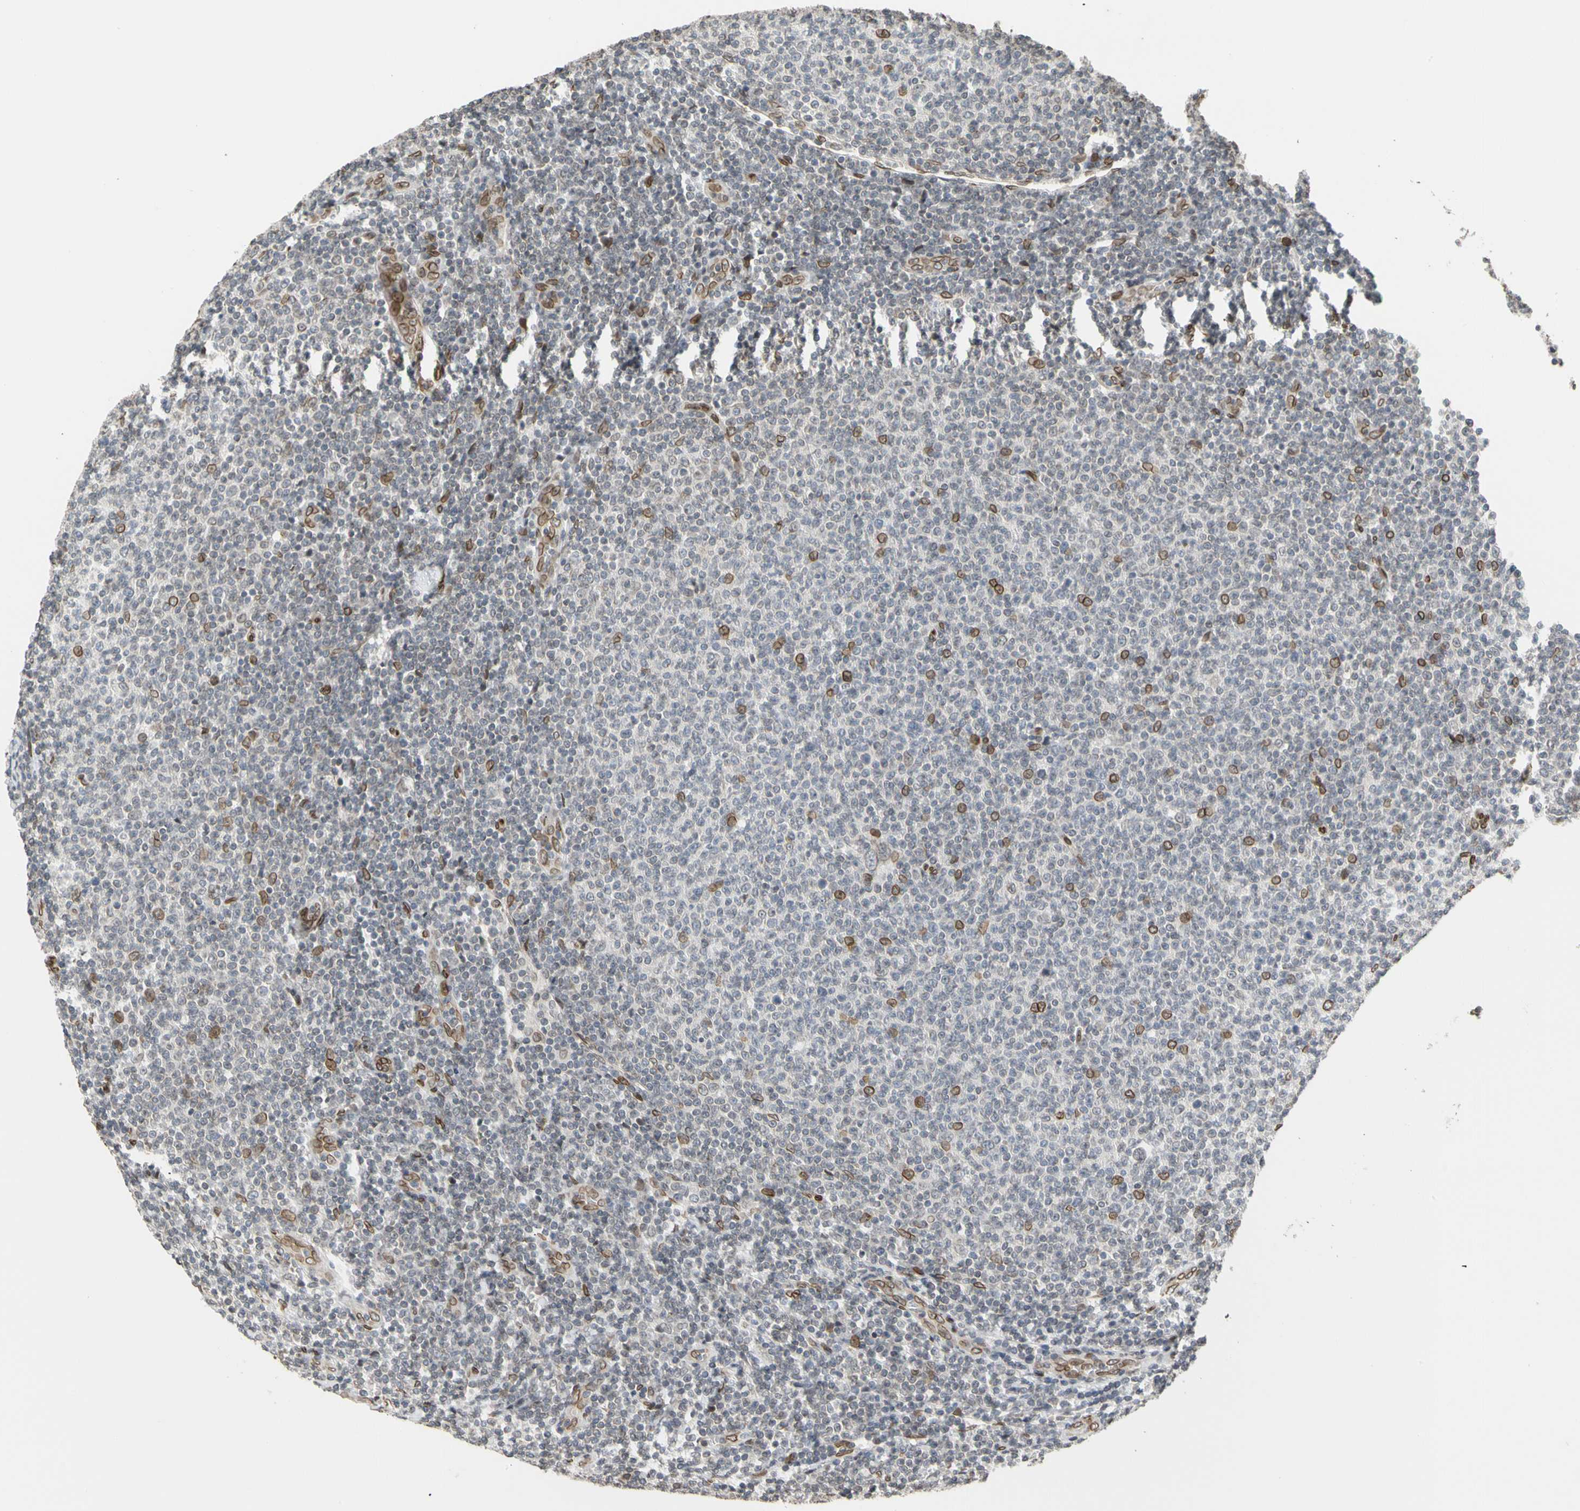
{"staining": {"intensity": "negative", "quantity": "none", "location": "none"}, "tissue": "lymphoma", "cell_type": "Tumor cells", "image_type": "cancer", "snomed": [{"axis": "morphology", "description": "Malignant lymphoma, non-Hodgkin's type, Low grade"}, {"axis": "topography", "description": "Lymph node"}], "caption": "DAB immunohistochemical staining of human low-grade malignant lymphoma, non-Hodgkin's type shows no significant staining in tumor cells.", "gene": "SUN1", "patient": {"sex": "male", "age": 66}}